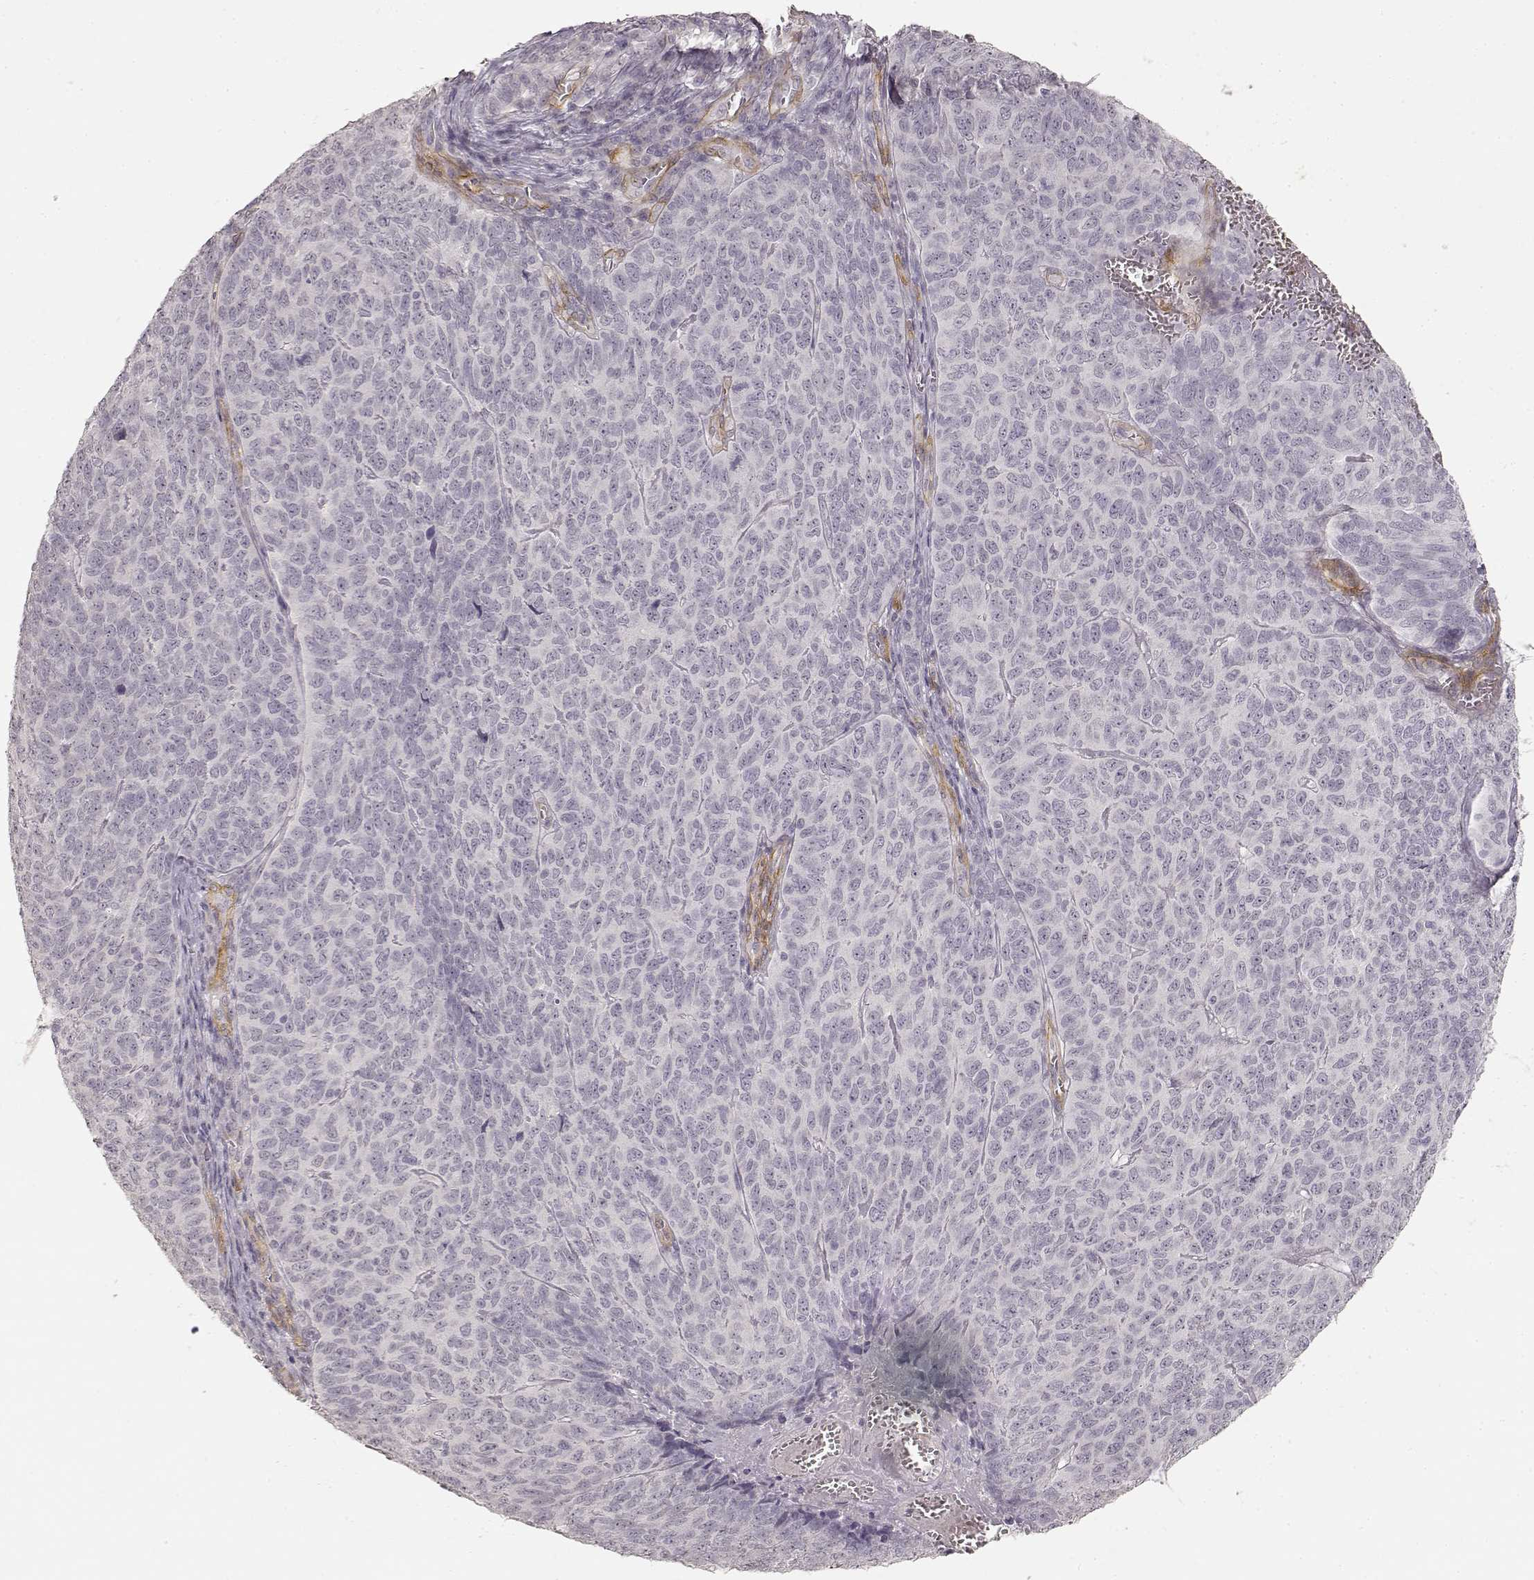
{"staining": {"intensity": "negative", "quantity": "none", "location": "none"}, "tissue": "skin cancer", "cell_type": "Tumor cells", "image_type": "cancer", "snomed": [{"axis": "morphology", "description": "Squamous cell carcinoma, NOS"}, {"axis": "topography", "description": "Skin"}, {"axis": "topography", "description": "Anal"}], "caption": "Tumor cells are negative for brown protein staining in skin cancer (squamous cell carcinoma).", "gene": "LAMA4", "patient": {"sex": "female", "age": 51}}